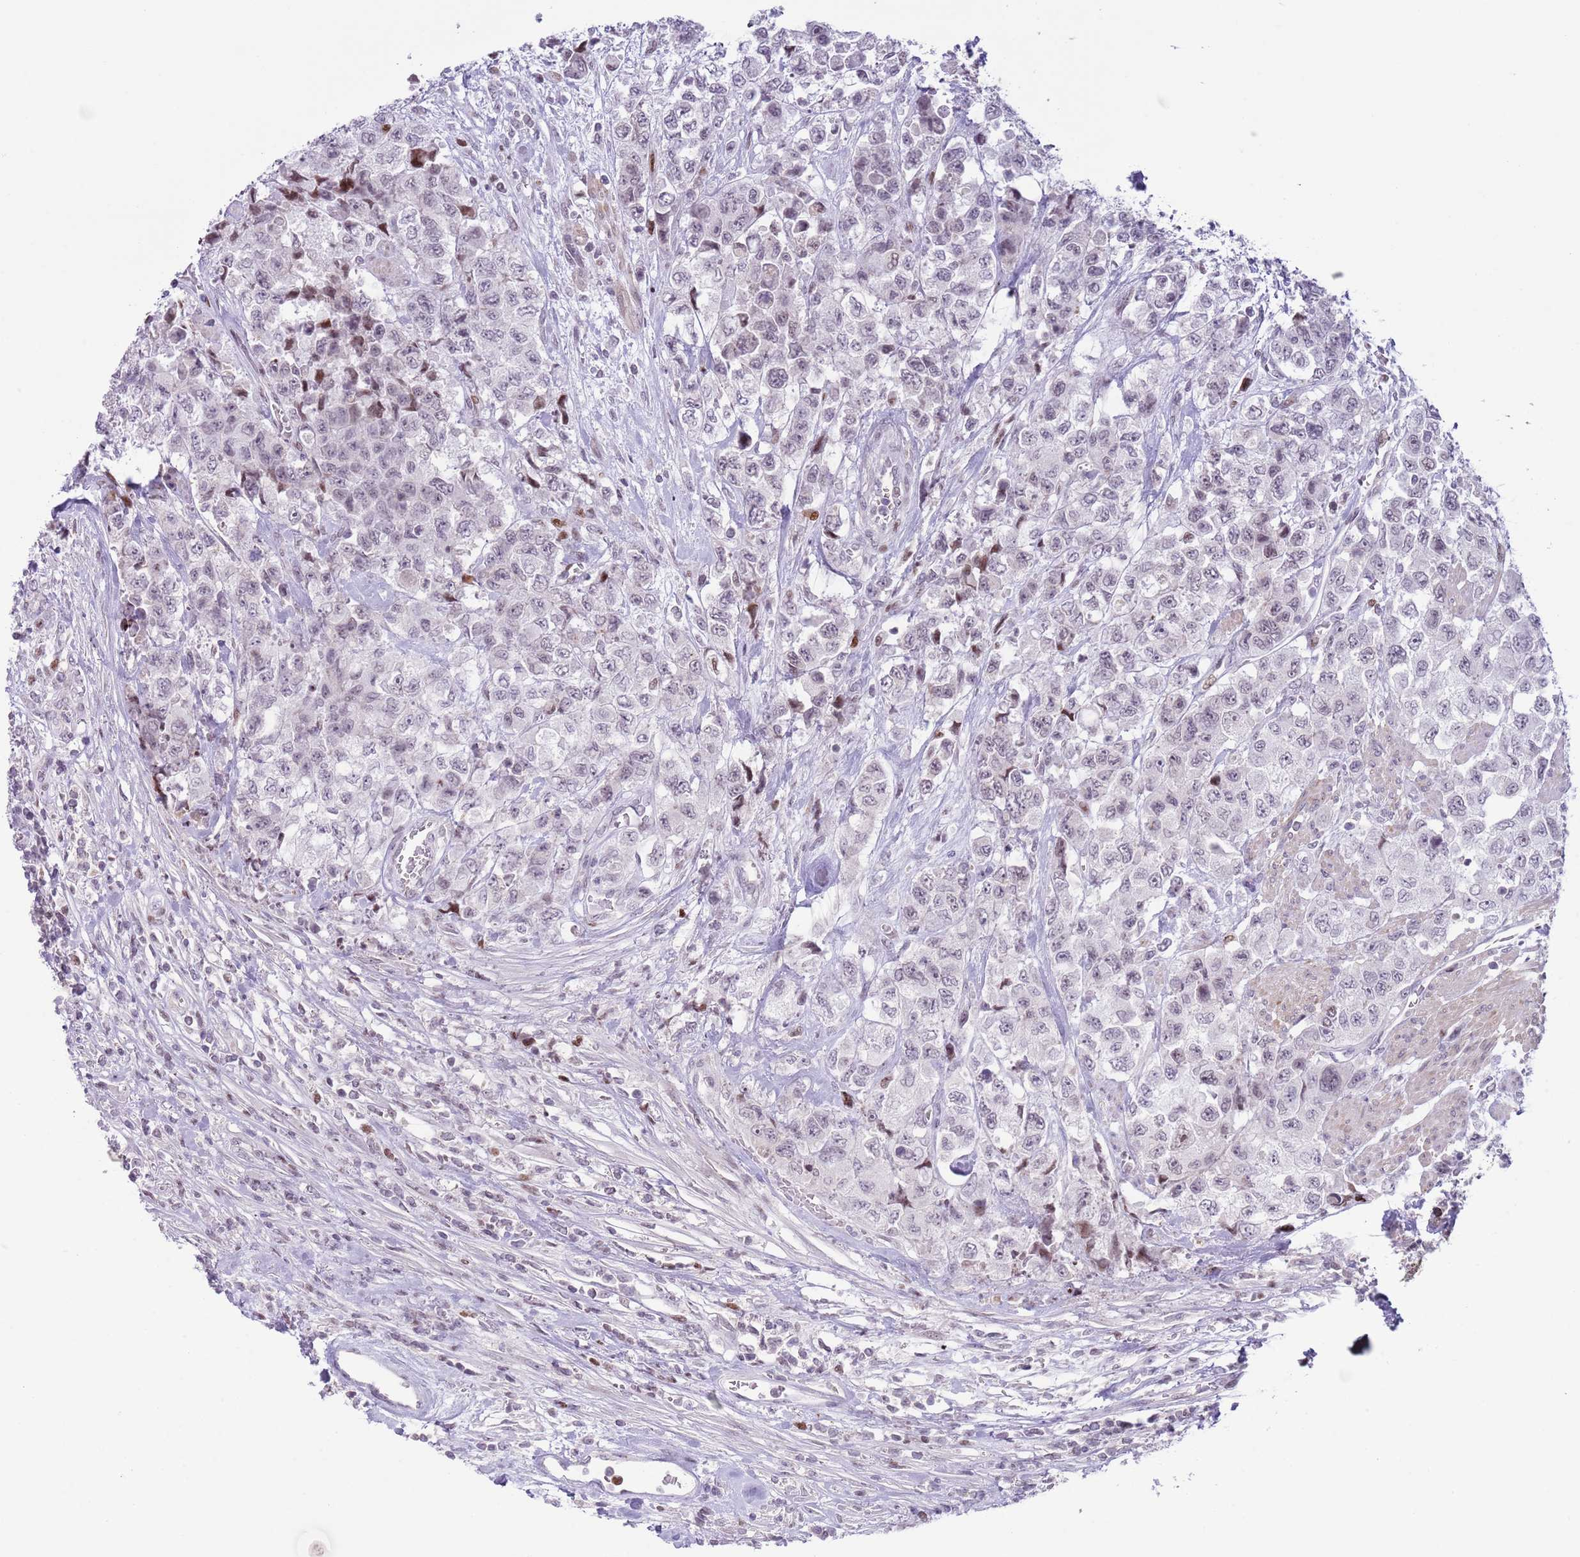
{"staining": {"intensity": "moderate", "quantity": "<25%", "location": "nuclear"}, "tissue": "urothelial cancer", "cell_type": "Tumor cells", "image_type": "cancer", "snomed": [{"axis": "morphology", "description": "Urothelial carcinoma, High grade"}, {"axis": "topography", "description": "Urinary bladder"}], "caption": "Urothelial cancer stained for a protein reveals moderate nuclear positivity in tumor cells.", "gene": "MFSD10", "patient": {"sex": "female", "age": 78}}